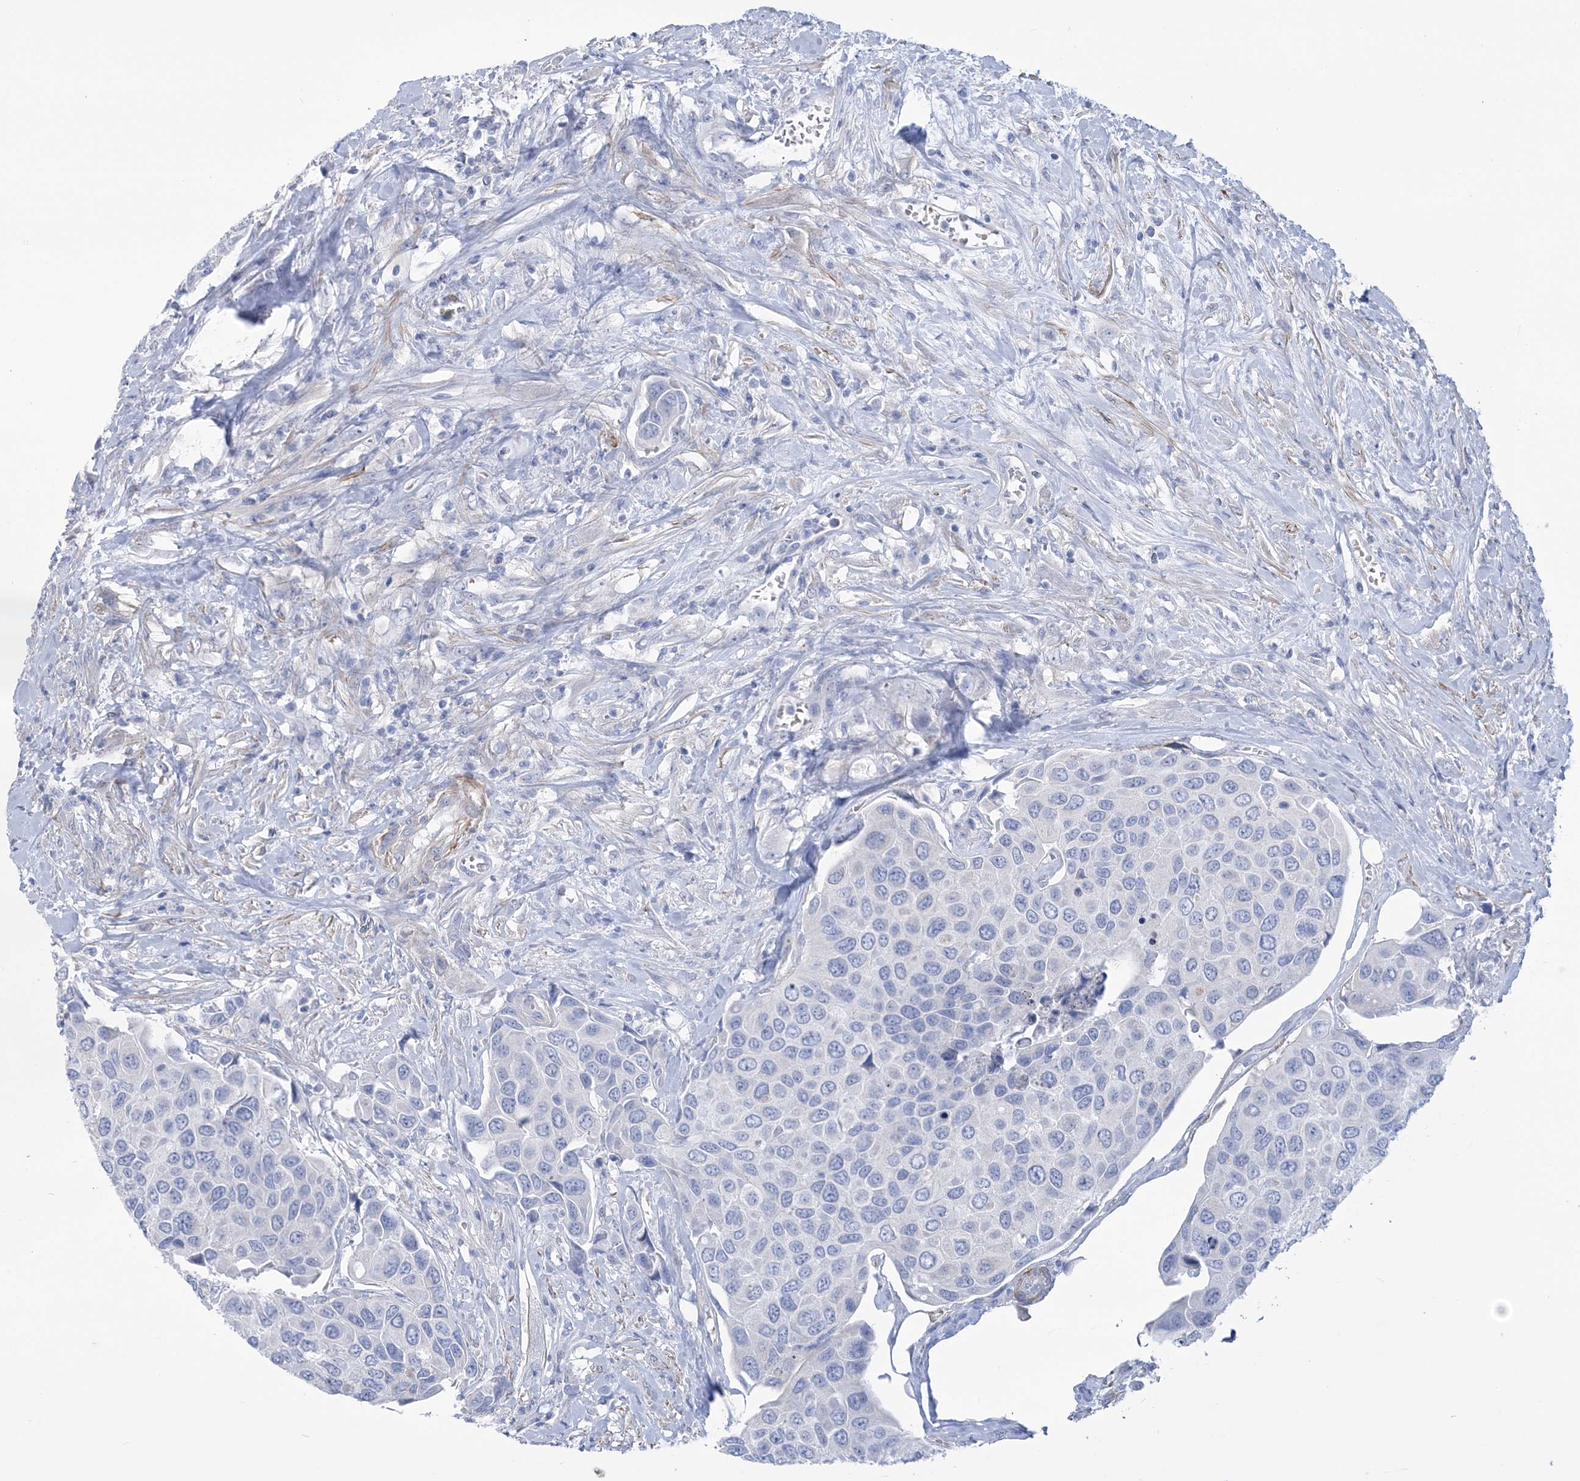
{"staining": {"intensity": "negative", "quantity": "none", "location": "none"}, "tissue": "urothelial cancer", "cell_type": "Tumor cells", "image_type": "cancer", "snomed": [{"axis": "morphology", "description": "Urothelial carcinoma, High grade"}, {"axis": "topography", "description": "Urinary bladder"}], "caption": "IHC of human urothelial cancer reveals no expression in tumor cells. Brightfield microscopy of immunohistochemistry (IHC) stained with DAB (brown) and hematoxylin (blue), captured at high magnification.", "gene": "WDR74", "patient": {"sex": "male", "age": 74}}